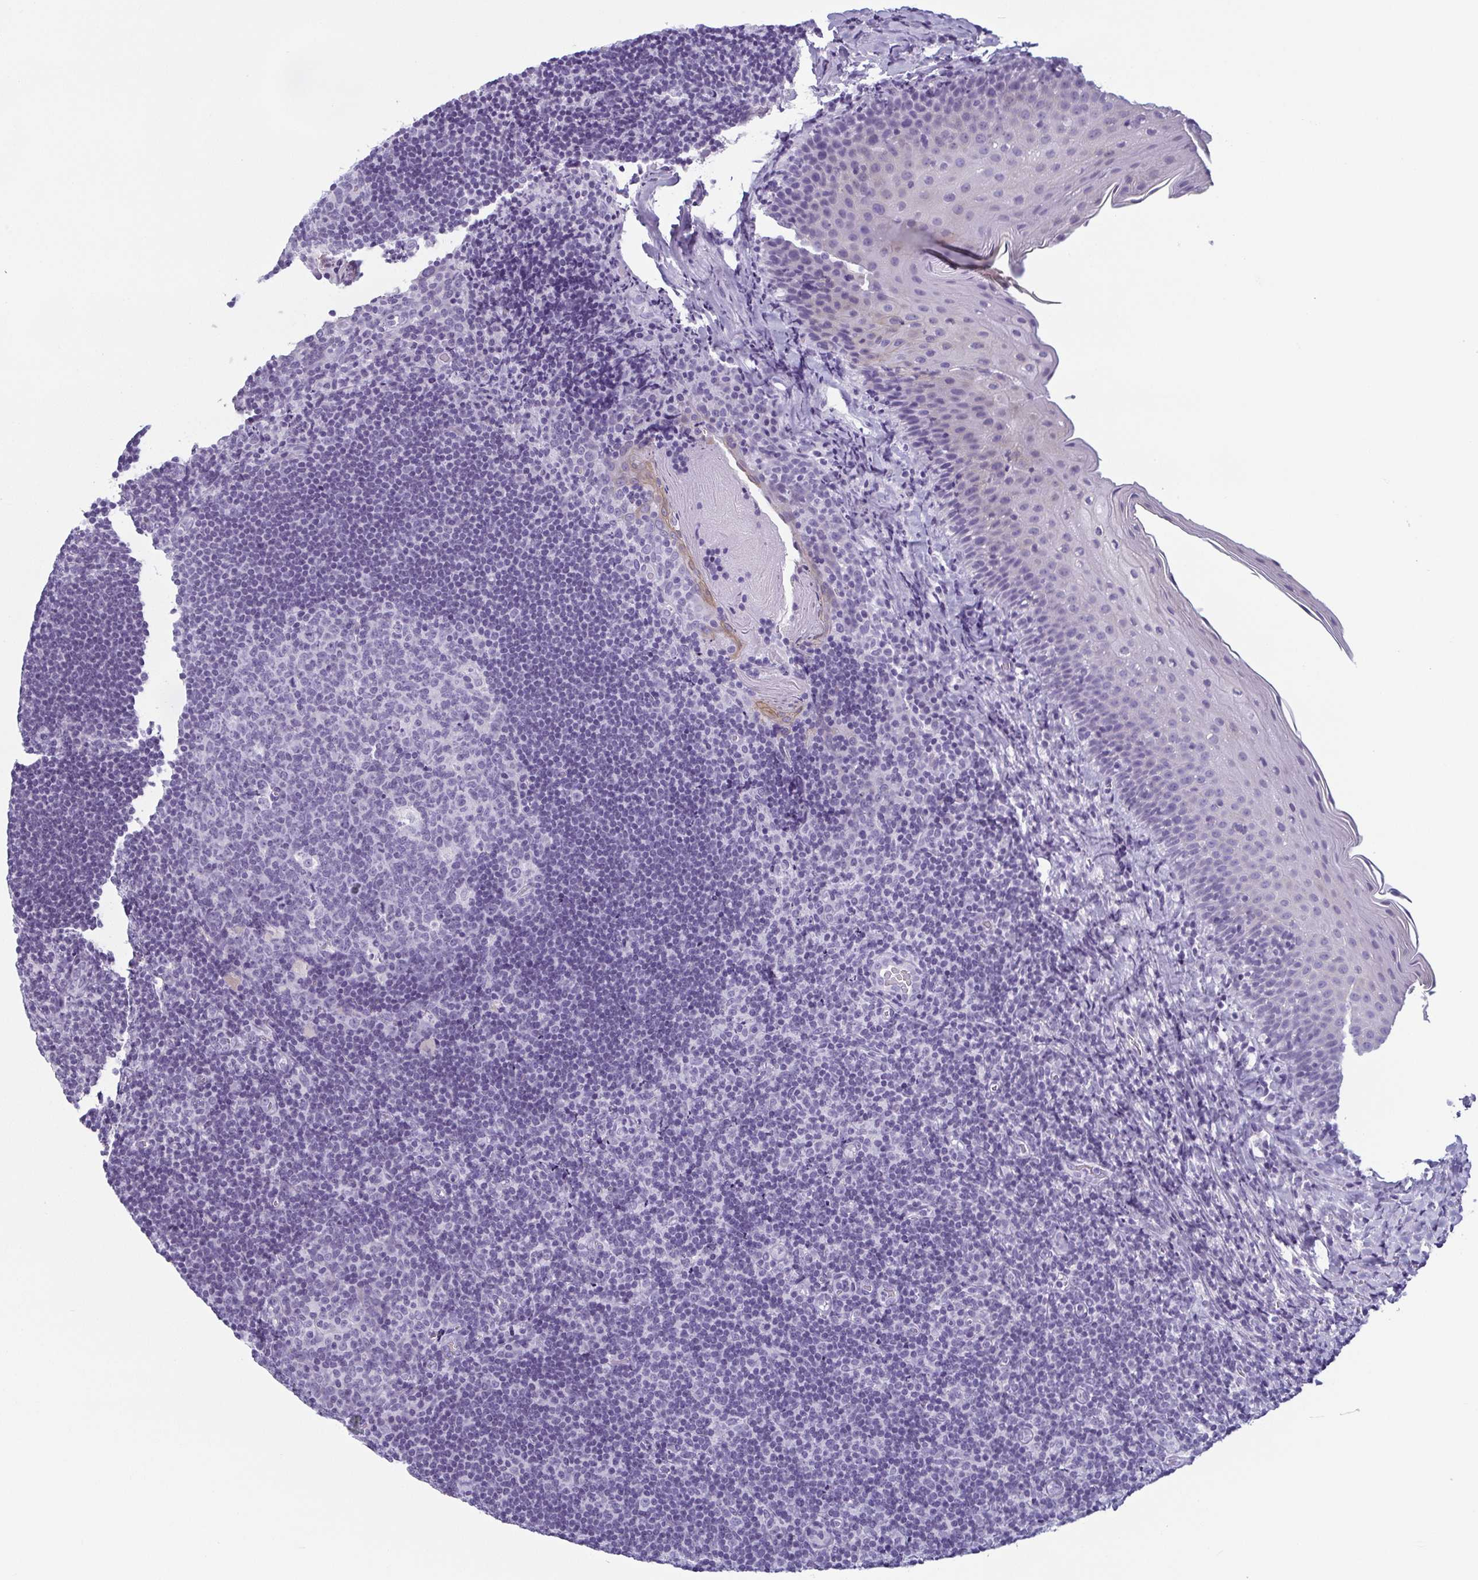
{"staining": {"intensity": "negative", "quantity": "none", "location": "none"}, "tissue": "tonsil", "cell_type": "Germinal center cells", "image_type": "normal", "snomed": [{"axis": "morphology", "description": "Normal tissue, NOS"}, {"axis": "topography", "description": "Tonsil"}], "caption": "High magnification brightfield microscopy of benign tonsil stained with DAB (3,3'-diaminobenzidine) (brown) and counterstained with hematoxylin (blue): germinal center cells show no significant expression. (DAB immunohistochemistry (IHC) visualized using brightfield microscopy, high magnification).", "gene": "KRT78", "patient": {"sex": "male", "age": 17}}